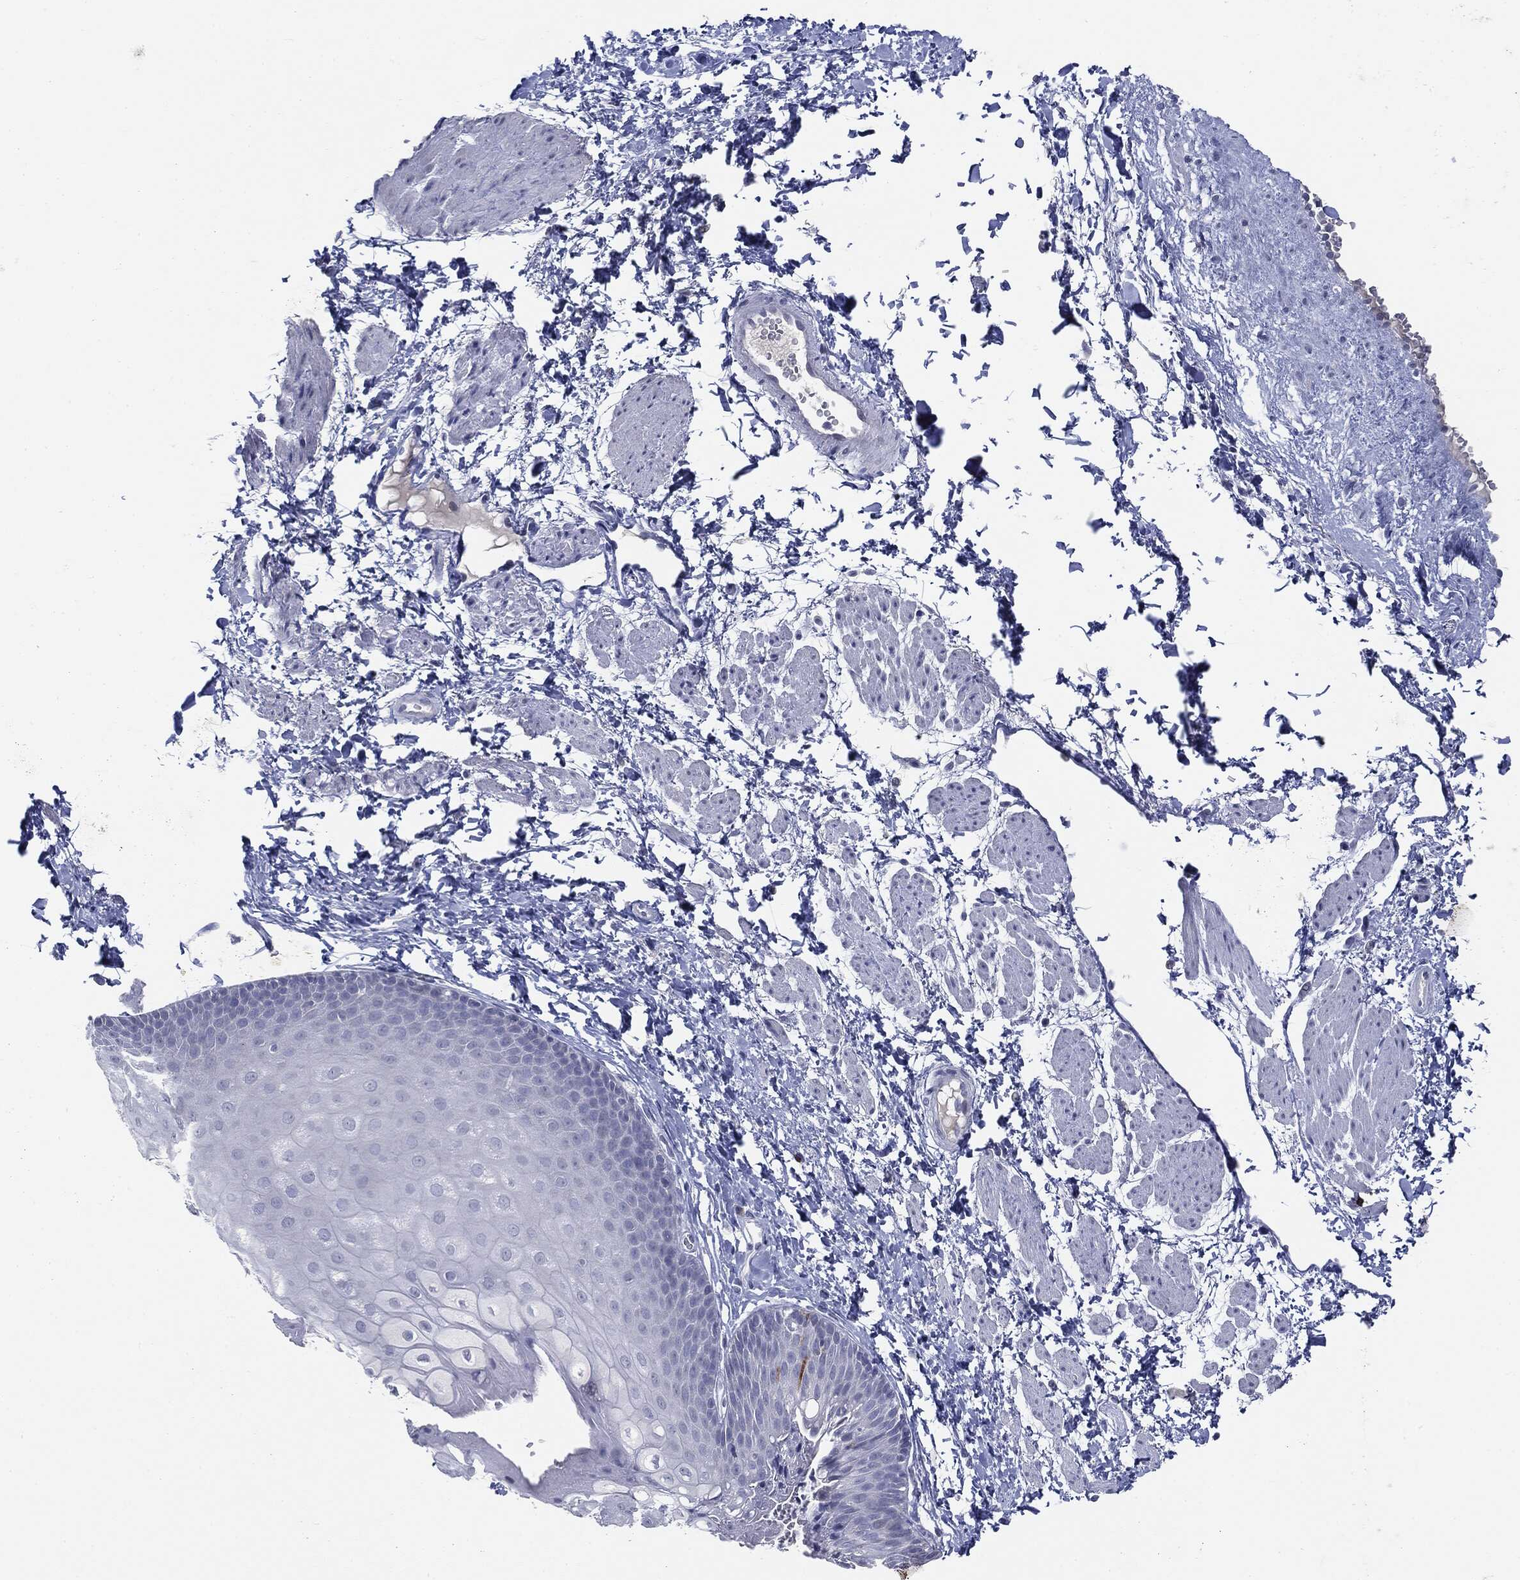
{"staining": {"intensity": "negative", "quantity": "none", "location": "none"}, "tissue": "skin", "cell_type": "Epidermal cells", "image_type": "normal", "snomed": [{"axis": "morphology", "description": "Normal tissue, NOS"}, {"axis": "topography", "description": "Anal"}], "caption": "Protein analysis of normal skin displays no significant staining in epidermal cells.", "gene": "CGB1", "patient": {"sex": "male", "age": 53}}